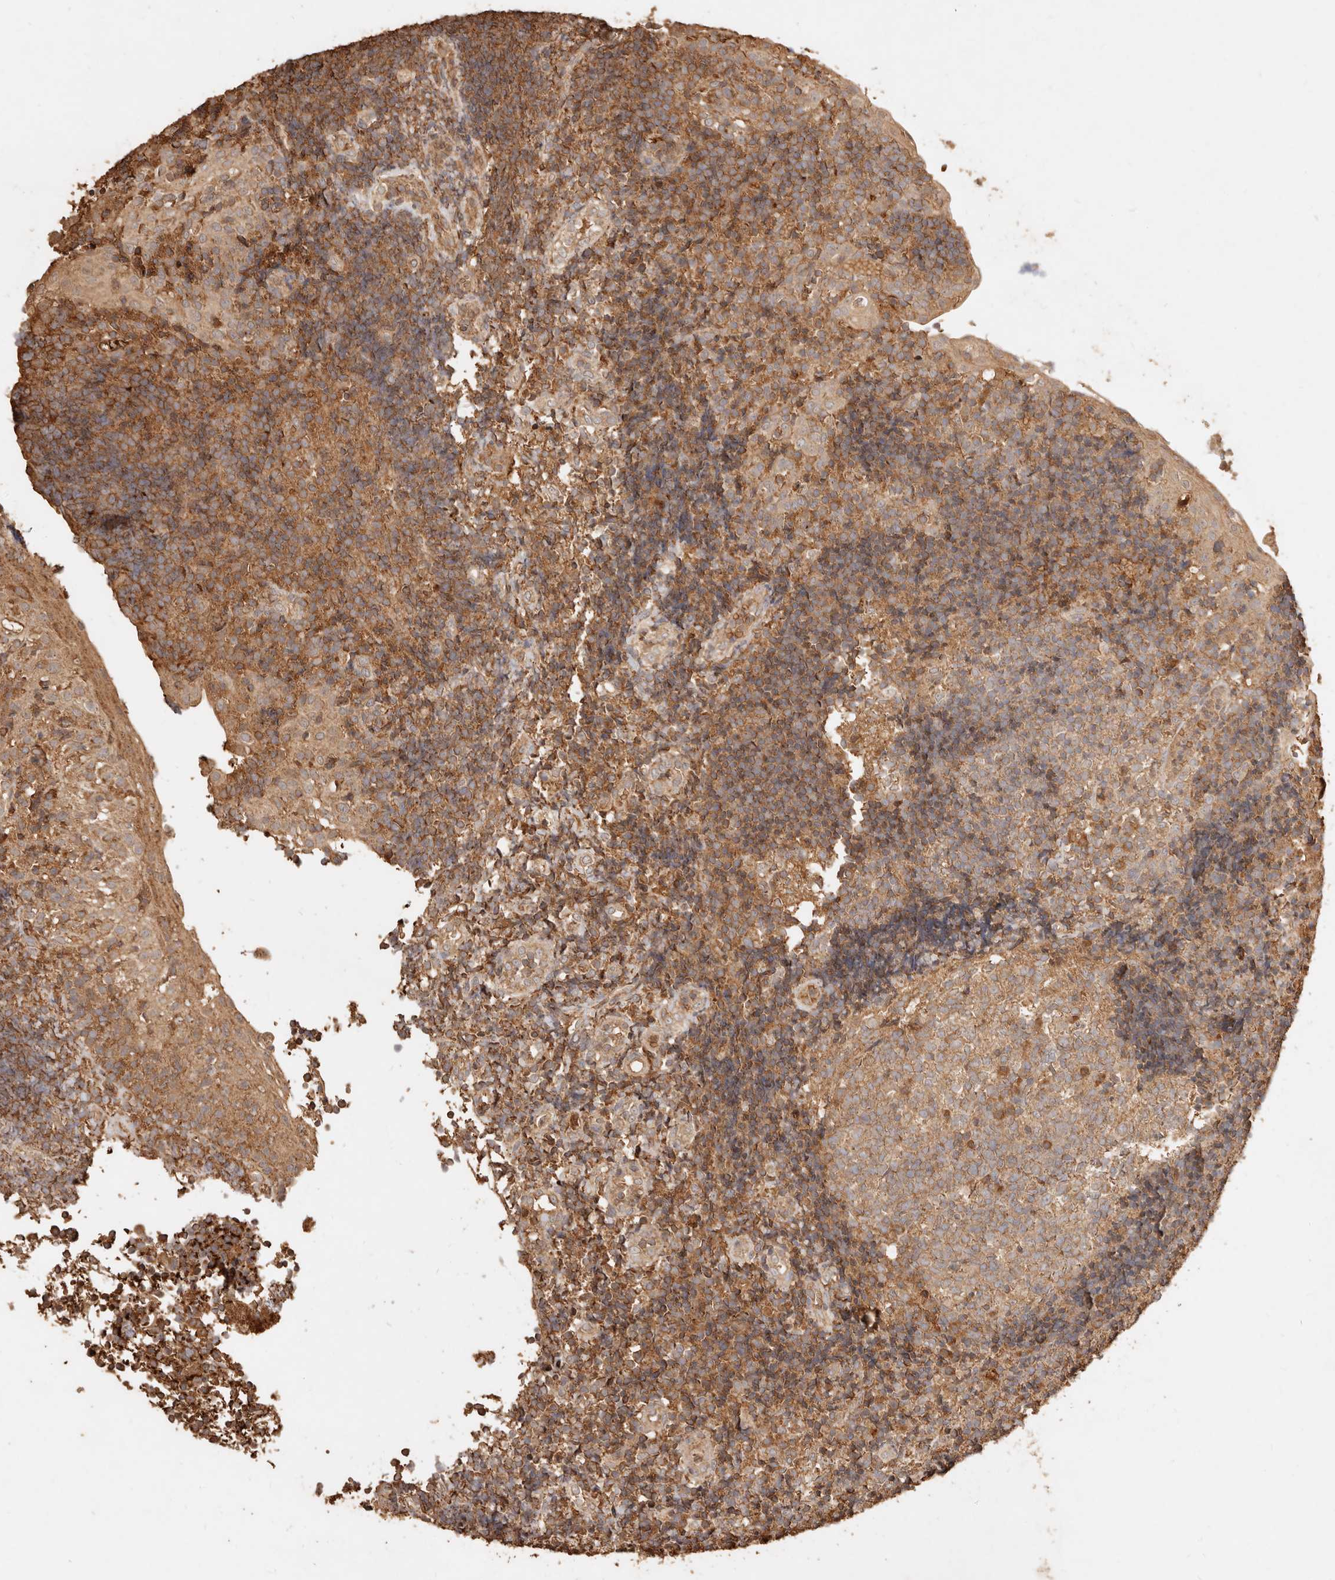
{"staining": {"intensity": "moderate", "quantity": ">75%", "location": "cytoplasmic/membranous"}, "tissue": "tonsil", "cell_type": "Germinal center cells", "image_type": "normal", "snomed": [{"axis": "morphology", "description": "Normal tissue, NOS"}, {"axis": "topography", "description": "Tonsil"}], "caption": "Protein analysis of normal tonsil shows moderate cytoplasmic/membranous expression in approximately >75% of germinal center cells.", "gene": "FAM180B", "patient": {"sex": "female", "age": 40}}